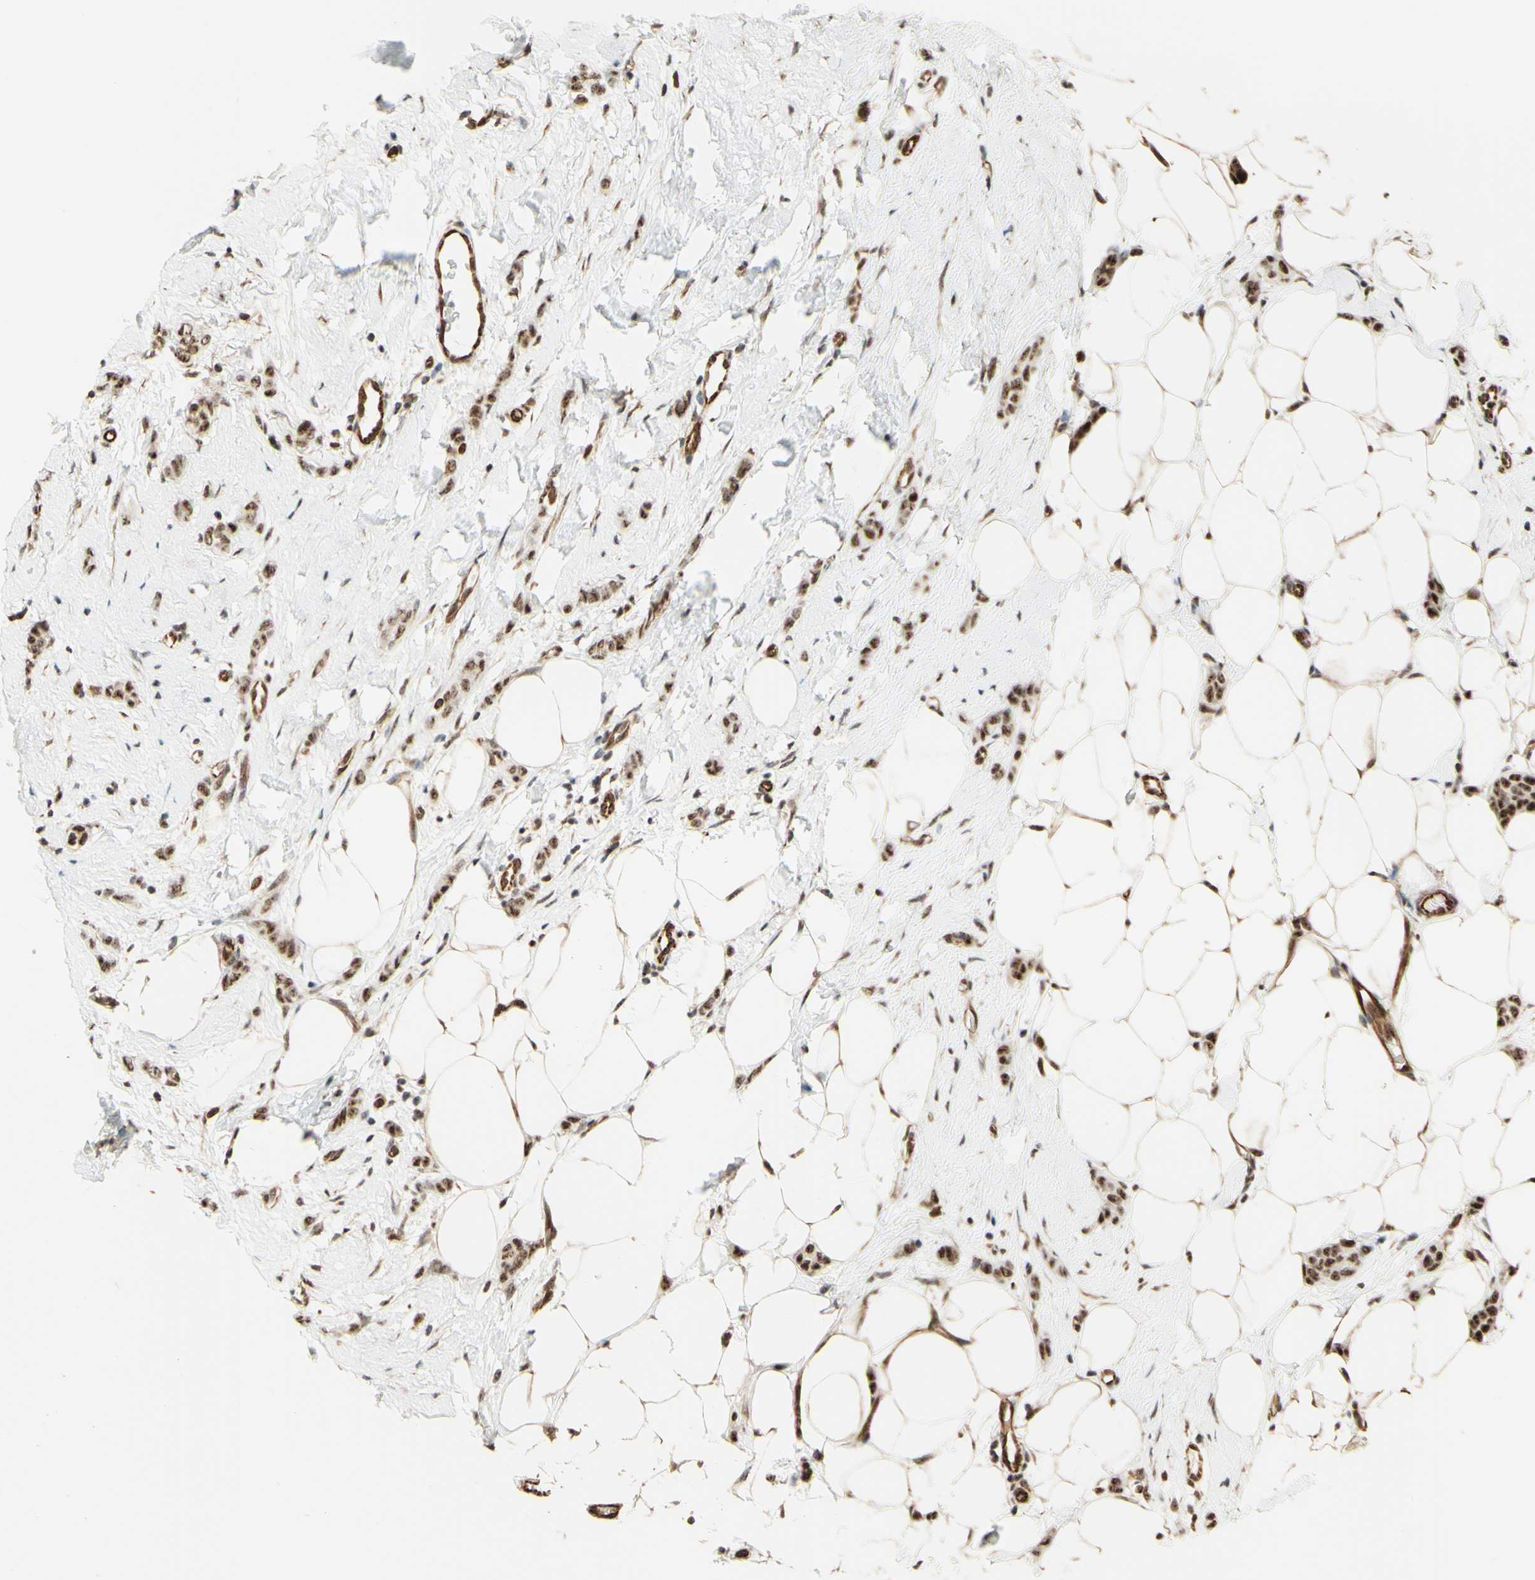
{"staining": {"intensity": "moderate", "quantity": ">75%", "location": "nuclear"}, "tissue": "breast cancer", "cell_type": "Tumor cells", "image_type": "cancer", "snomed": [{"axis": "morphology", "description": "Lobular carcinoma"}, {"axis": "topography", "description": "Skin"}, {"axis": "topography", "description": "Breast"}], "caption": "A brown stain labels moderate nuclear expression of a protein in breast lobular carcinoma tumor cells. (DAB = brown stain, brightfield microscopy at high magnification).", "gene": "SAP18", "patient": {"sex": "female", "age": 46}}